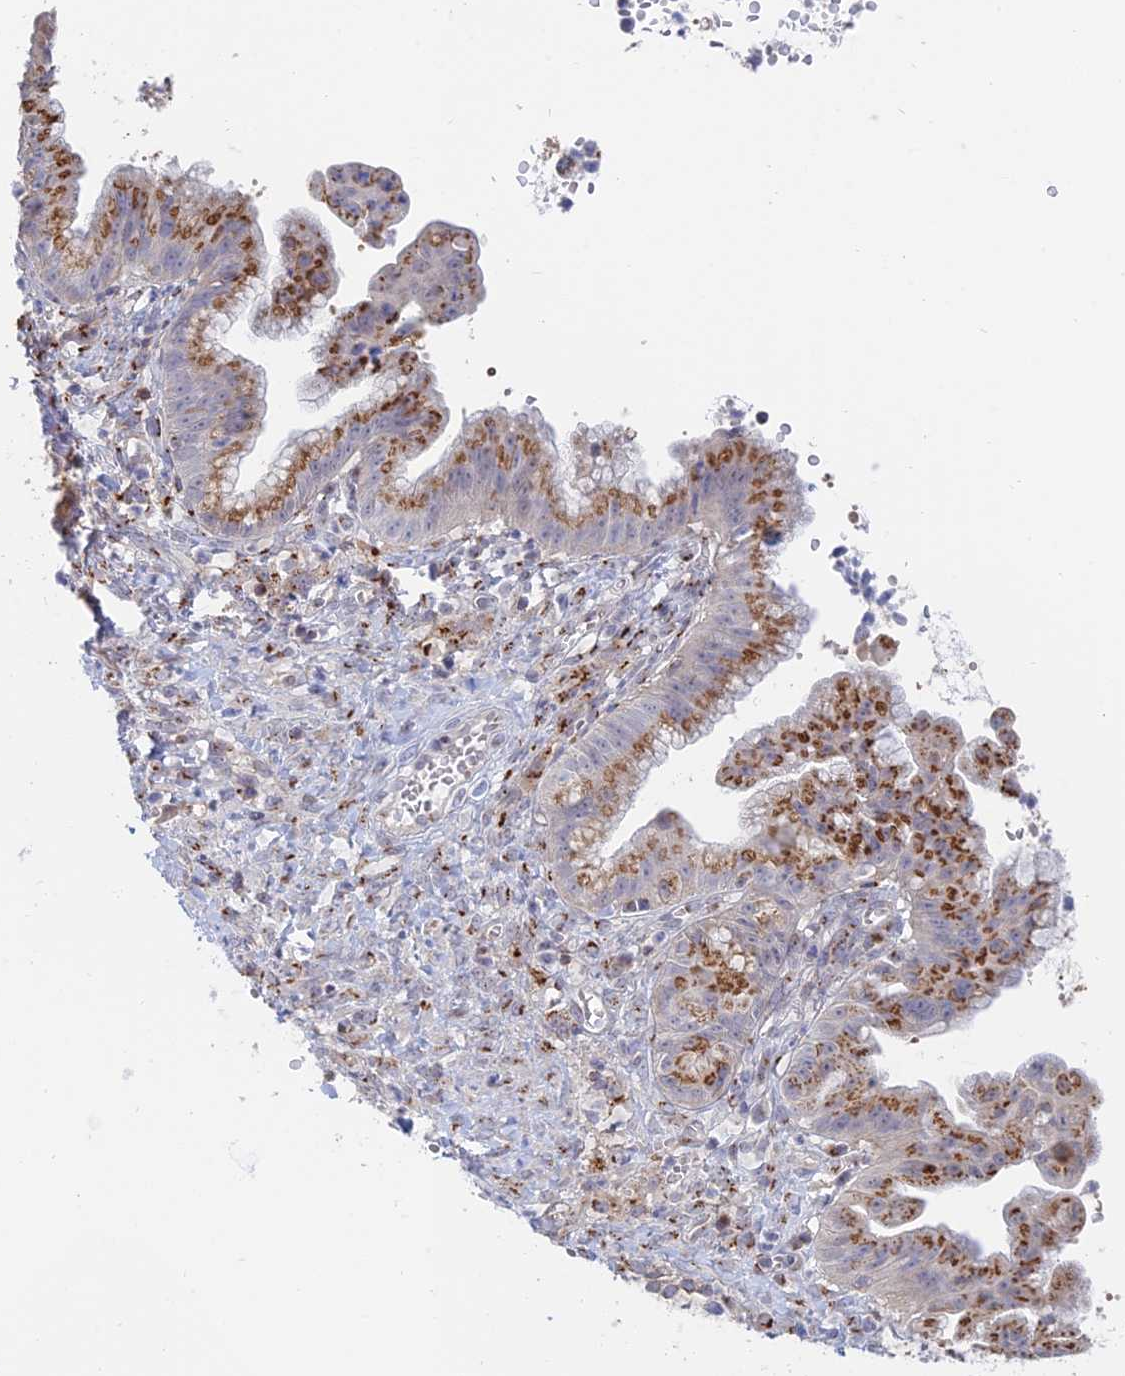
{"staining": {"intensity": "moderate", "quantity": ">75%", "location": "cytoplasmic/membranous"}, "tissue": "ovarian cancer", "cell_type": "Tumor cells", "image_type": "cancer", "snomed": [{"axis": "morphology", "description": "Cystadenocarcinoma, mucinous, NOS"}, {"axis": "topography", "description": "Ovary"}], "caption": "A histopathology image of mucinous cystadenocarcinoma (ovarian) stained for a protein shows moderate cytoplasmic/membranous brown staining in tumor cells.", "gene": "HS2ST1", "patient": {"sex": "female", "age": 70}}